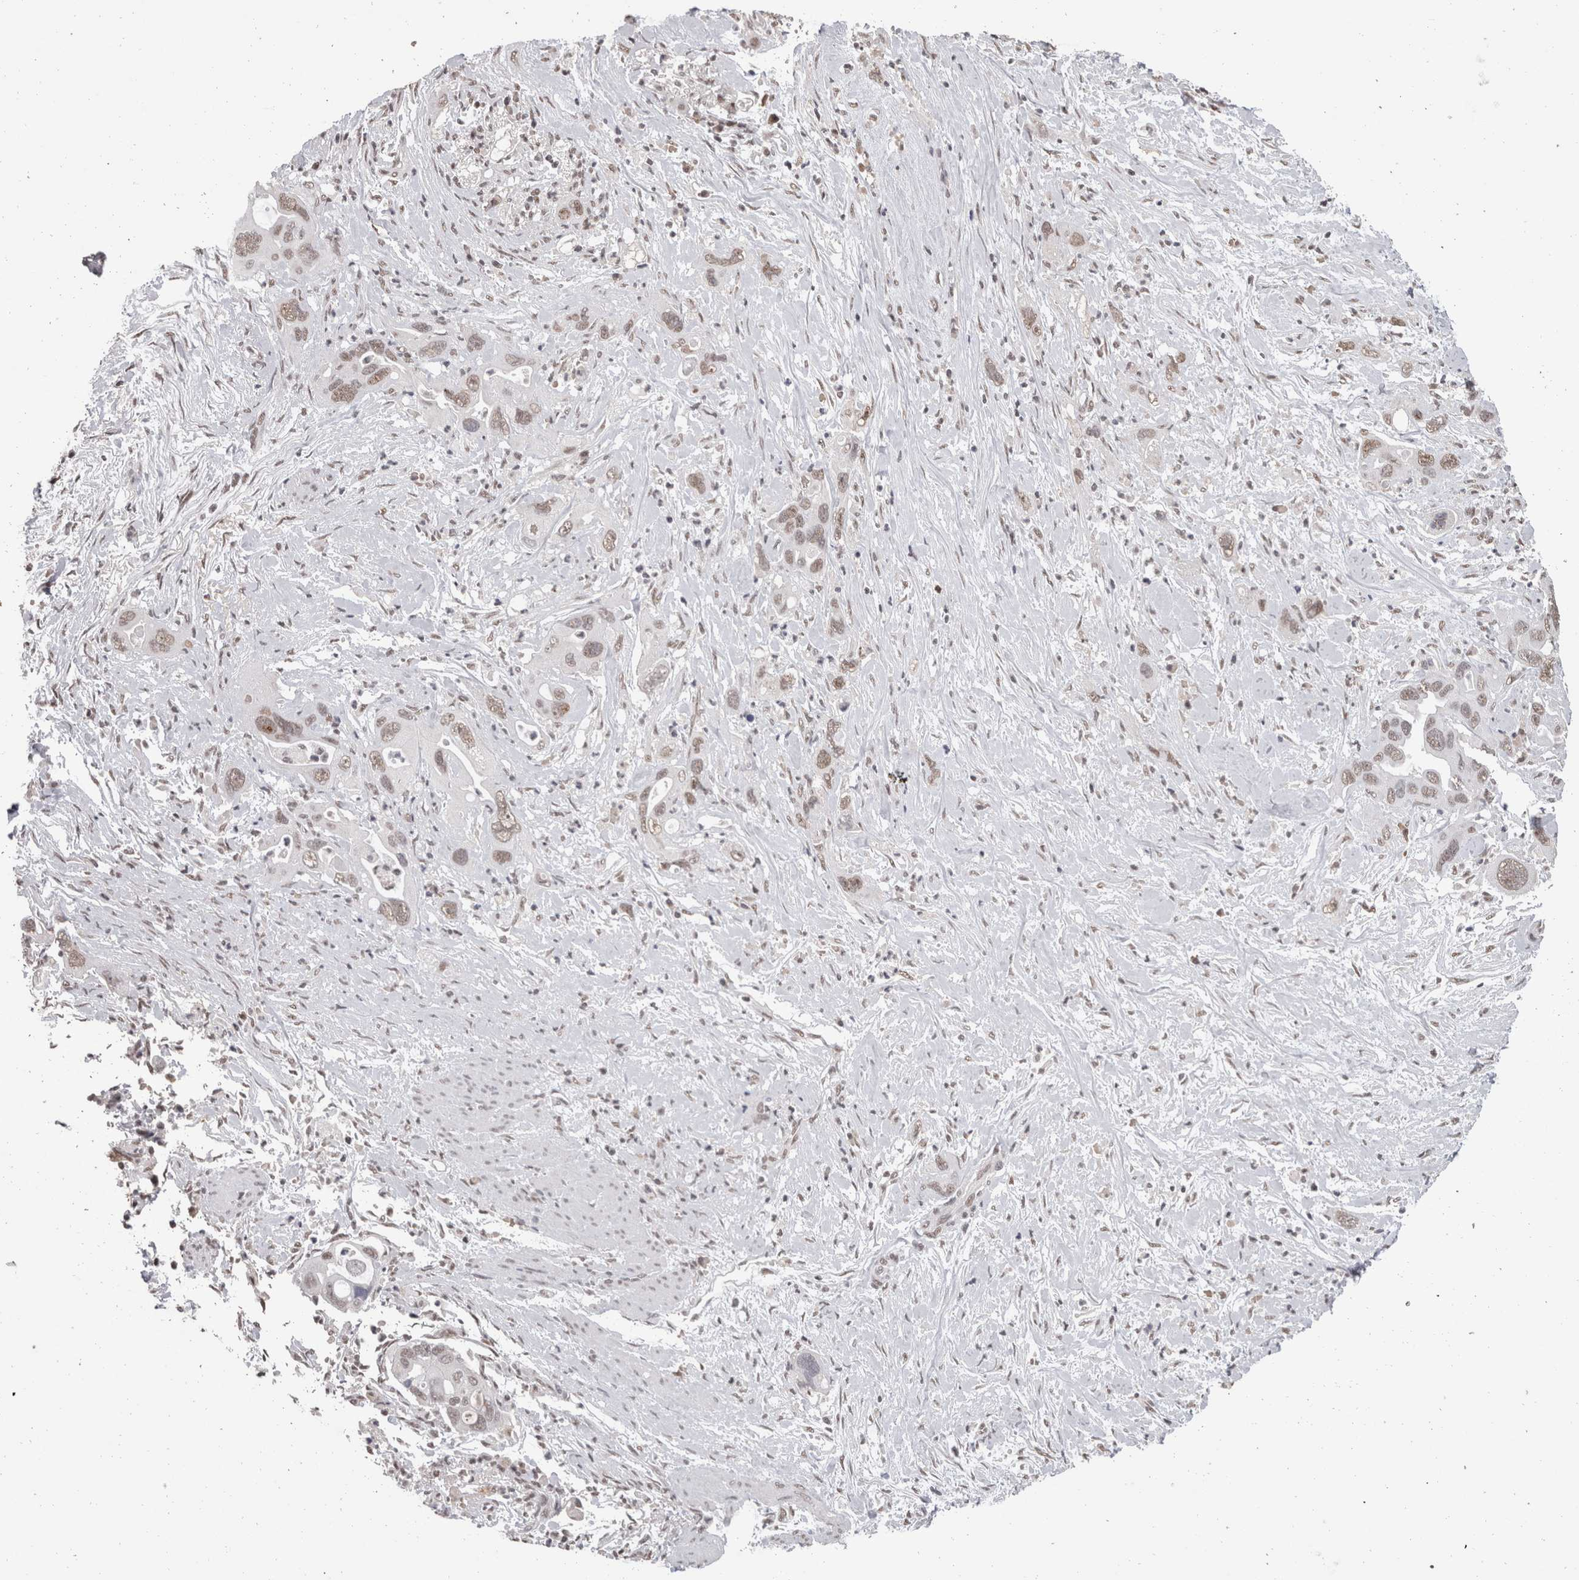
{"staining": {"intensity": "weak", "quantity": ">75%", "location": "nuclear"}, "tissue": "pancreatic cancer", "cell_type": "Tumor cells", "image_type": "cancer", "snomed": [{"axis": "morphology", "description": "Adenocarcinoma, NOS"}, {"axis": "topography", "description": "Pancreas"}], "caption": "Immunohistochemical staining of adenocarcinoma (pancreatic) displays low levels of weak nuclear protein expression in approximately >75% of tumor cells.", "gene": "DDX17", "patient": {"sex": "female", "age": 70}}